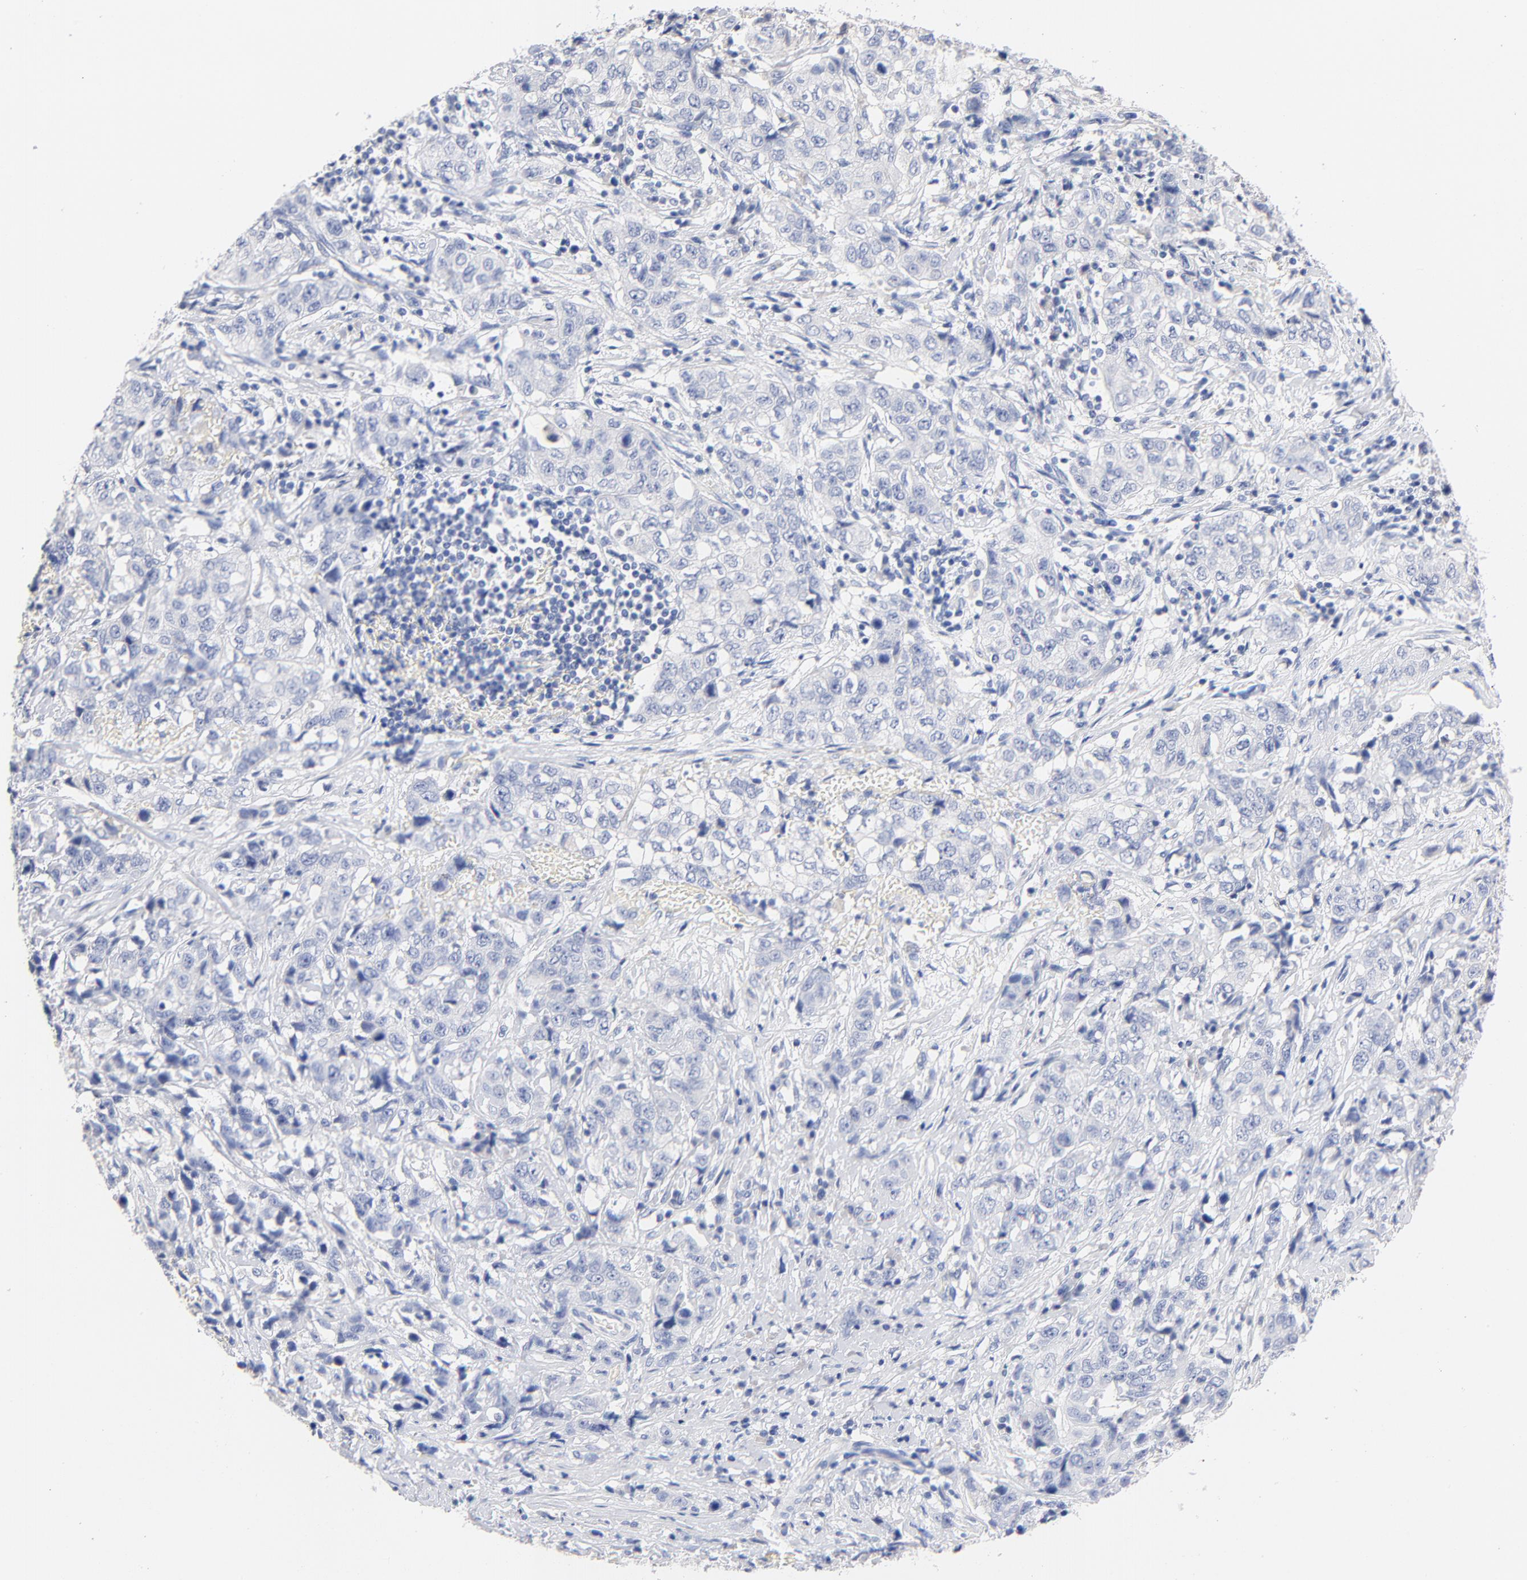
{"staining": {"intensity": "negative", "quantity": "none", "location": "none"}, "tissue": "stomach cancer", "cell_type": "Tumor cells", "image_type": "cancer", "snomed": [{"axis": "morphology", "description": "Adenocarcinoma, NOS"}, {"axis": "topography", "description": "Stomach"}], "caption": "Protein analysis of stomach cancer shows no significant expression in tumor cells.", "gene": "CPS1", "patient": {"sex": "male", "age": 48}}